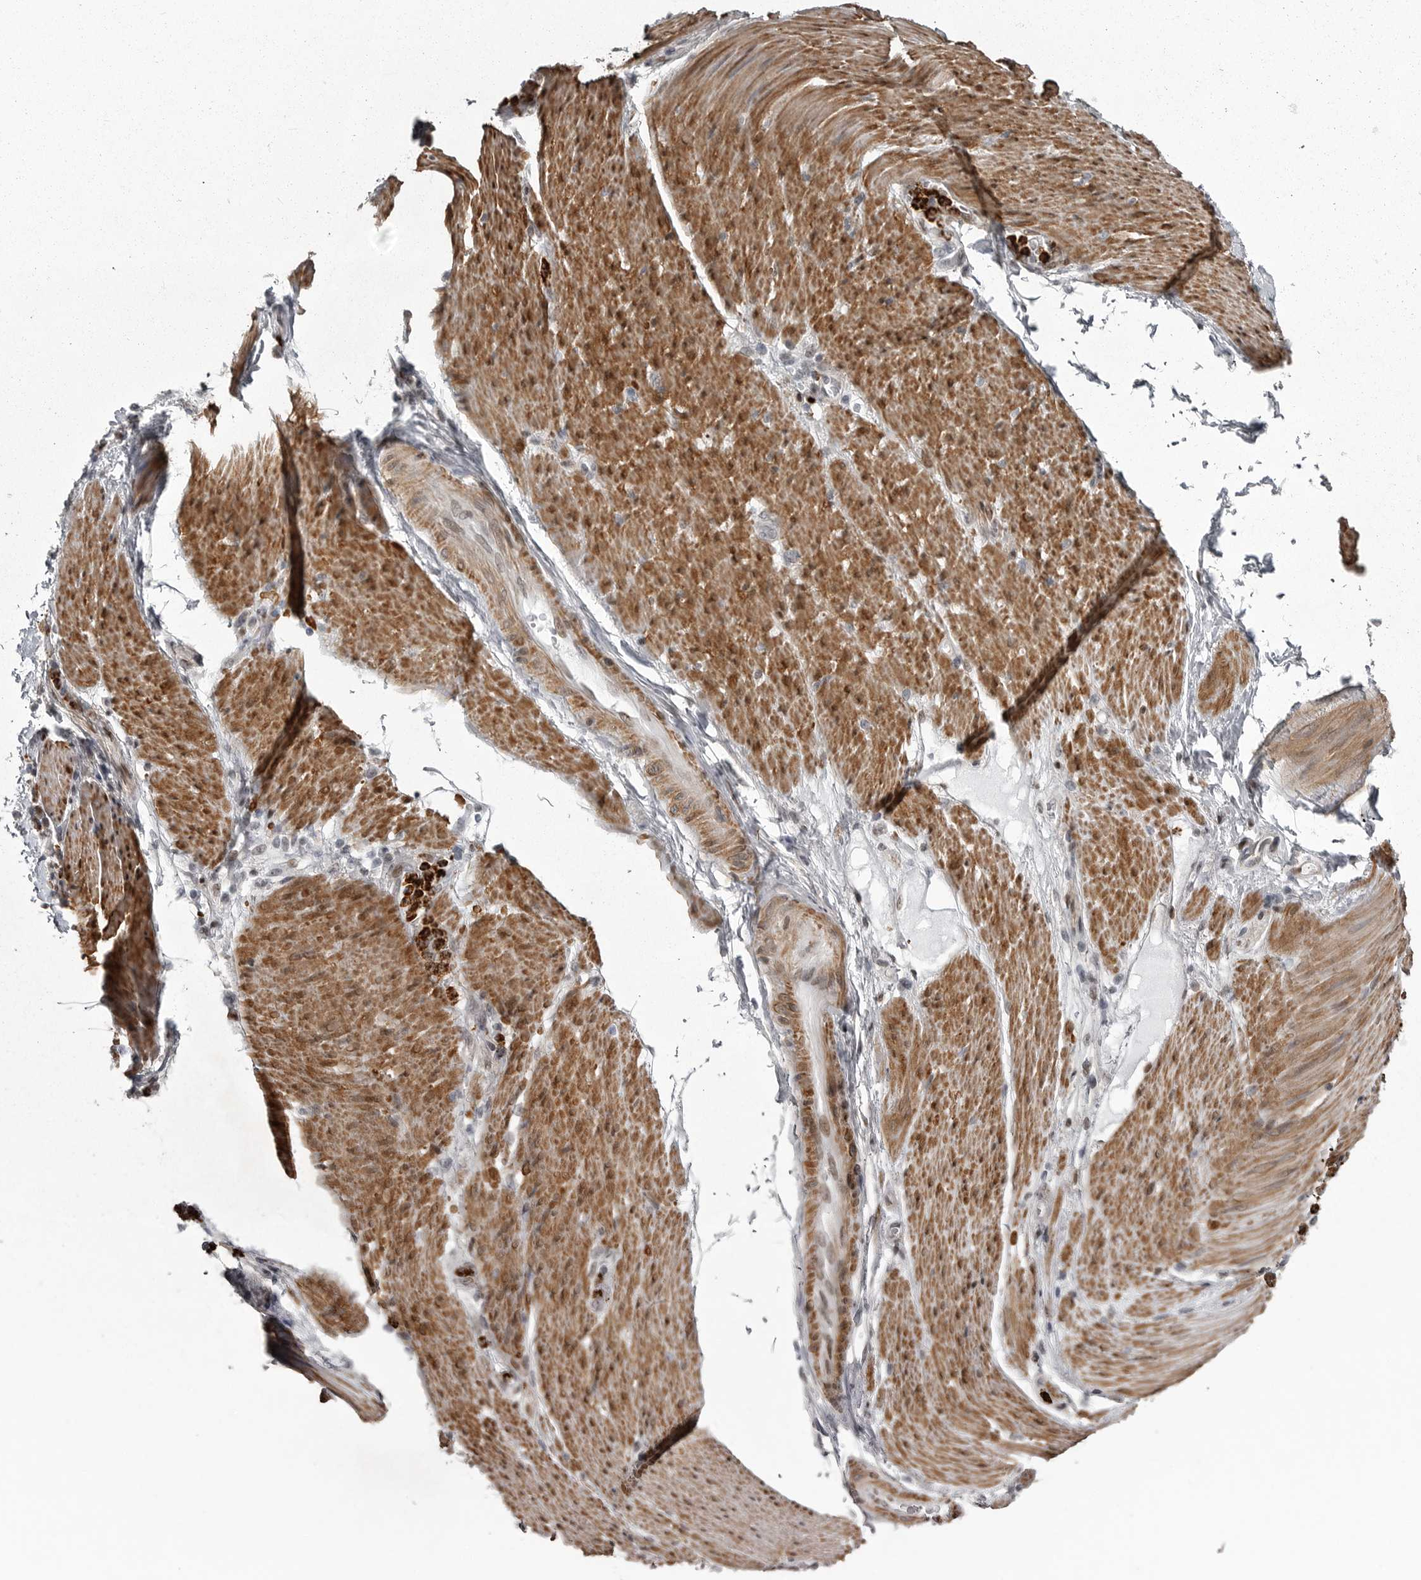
{"staining": {"intensity": "strong", "quantity": ">75%", "location": "nuclear"}, "tissue": "stomach cancer", "cell_type": "Tumor cells", "image_type": "cancer", "snomed": [{"axis": "morphology", "description": "Adenocarcinoma, NOS"}, {"axis": "topography", "description": "Stomach"}], "caption": "Stomach adenocarcinoma was stained to show a protein in brown. There is high levels of strong nuclear expression in approximately >75% of tumor cells.", "gene": "HMGN3", "patient": {"sex": "female", "age": 73}}